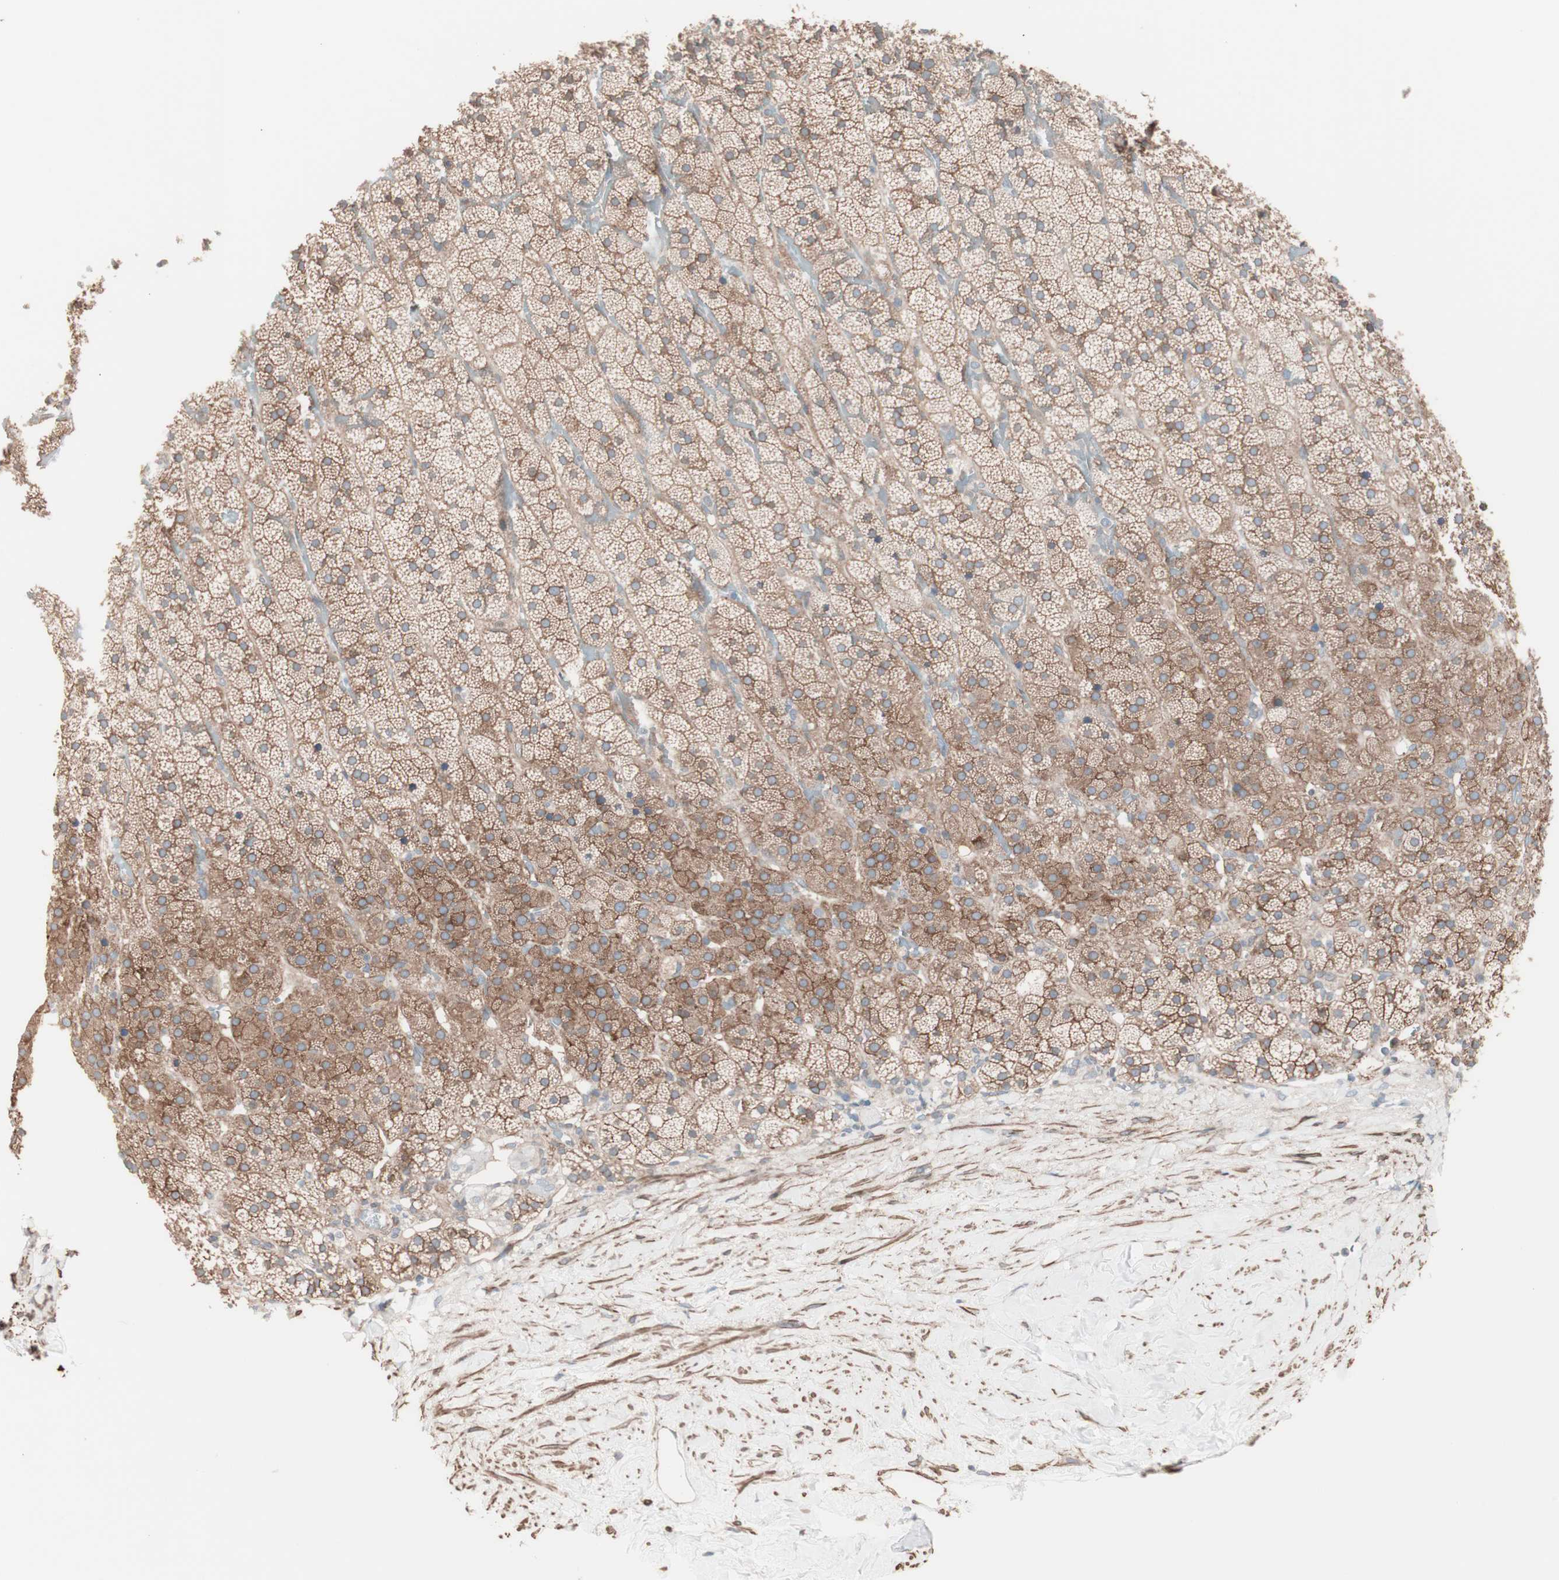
{"staining": {"intensity": "moderate", "quantity": ">75%", "location": "cytoplasmic/membranous"}, "tissue": "adrenal gland", "cell_type": "Glandular cells", "image_type": "normal", "snomed": [{"axis": "morphology", "description": "Normal tissue, NOS"}, {"axis": "topography", "description": "Adrenal gland"}], "caption": "DAB (3,3'-diaminobenzidine) immunohistochemical staining of normal human adrenal gland shows moderate cytoplasmic/membranous protein staining in about >75% of glandular cells. (brown staining indicates protein expression, while blue staining denotes nuclei).", "gene": "ALG5", "patient": {"sex": "male", "age": 35}}